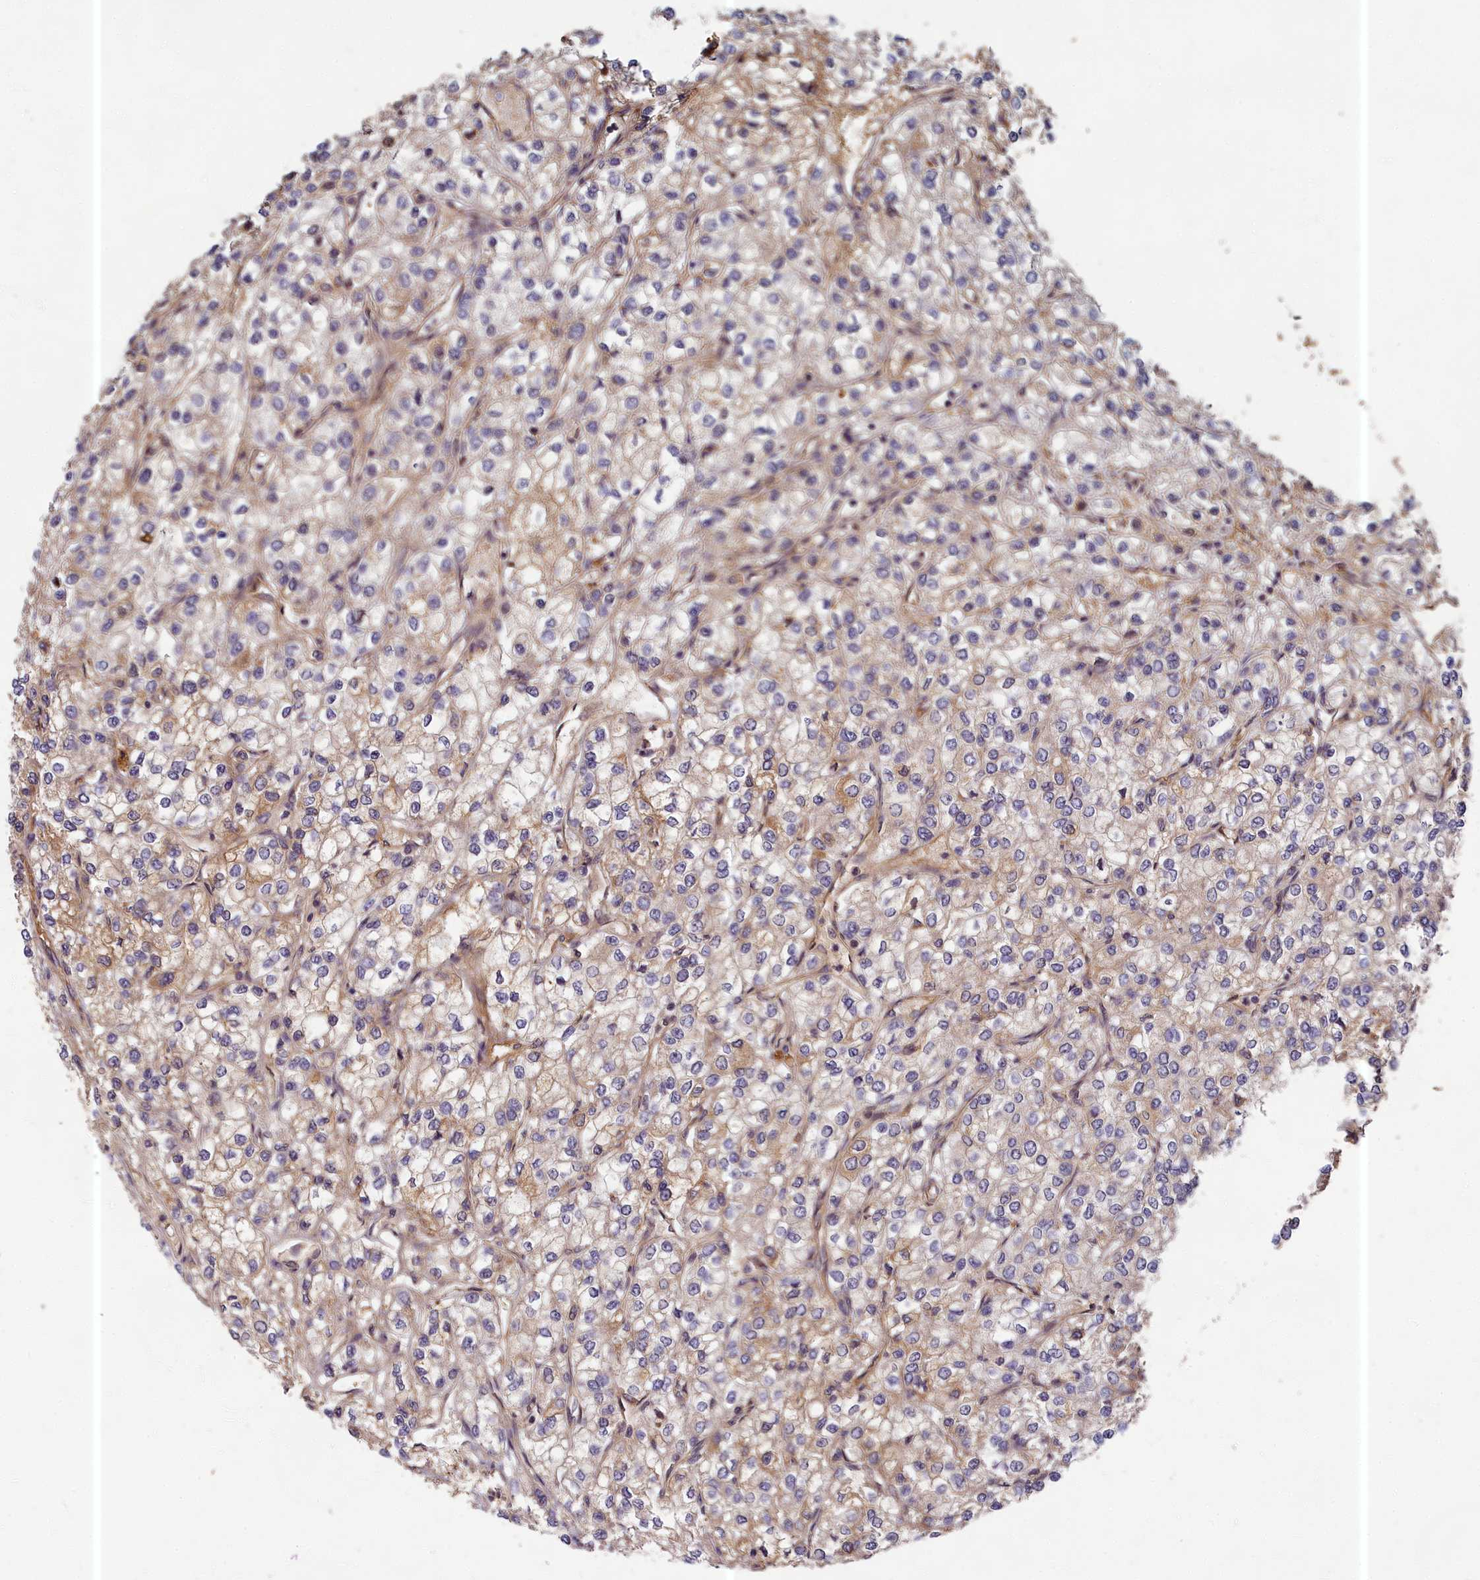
{"staining": {"intensity": "weak", "quantity": "<25%", "location": "cytoplasmic/membranous"}, "tissue": "renal cancer", "cell_type": "Tumor cells", "image_type": "cancer", "snomed": [{"axis": "morphology", "description": "Adenocarcinoma, NOS"}, {"axis": "topography", "description": "Kidney"}], "caption": "Tumor cells are negative for brown protein staining in renal cancer.", "gene": "EARS2", "patient": {"sex": "male", "age": 80}}